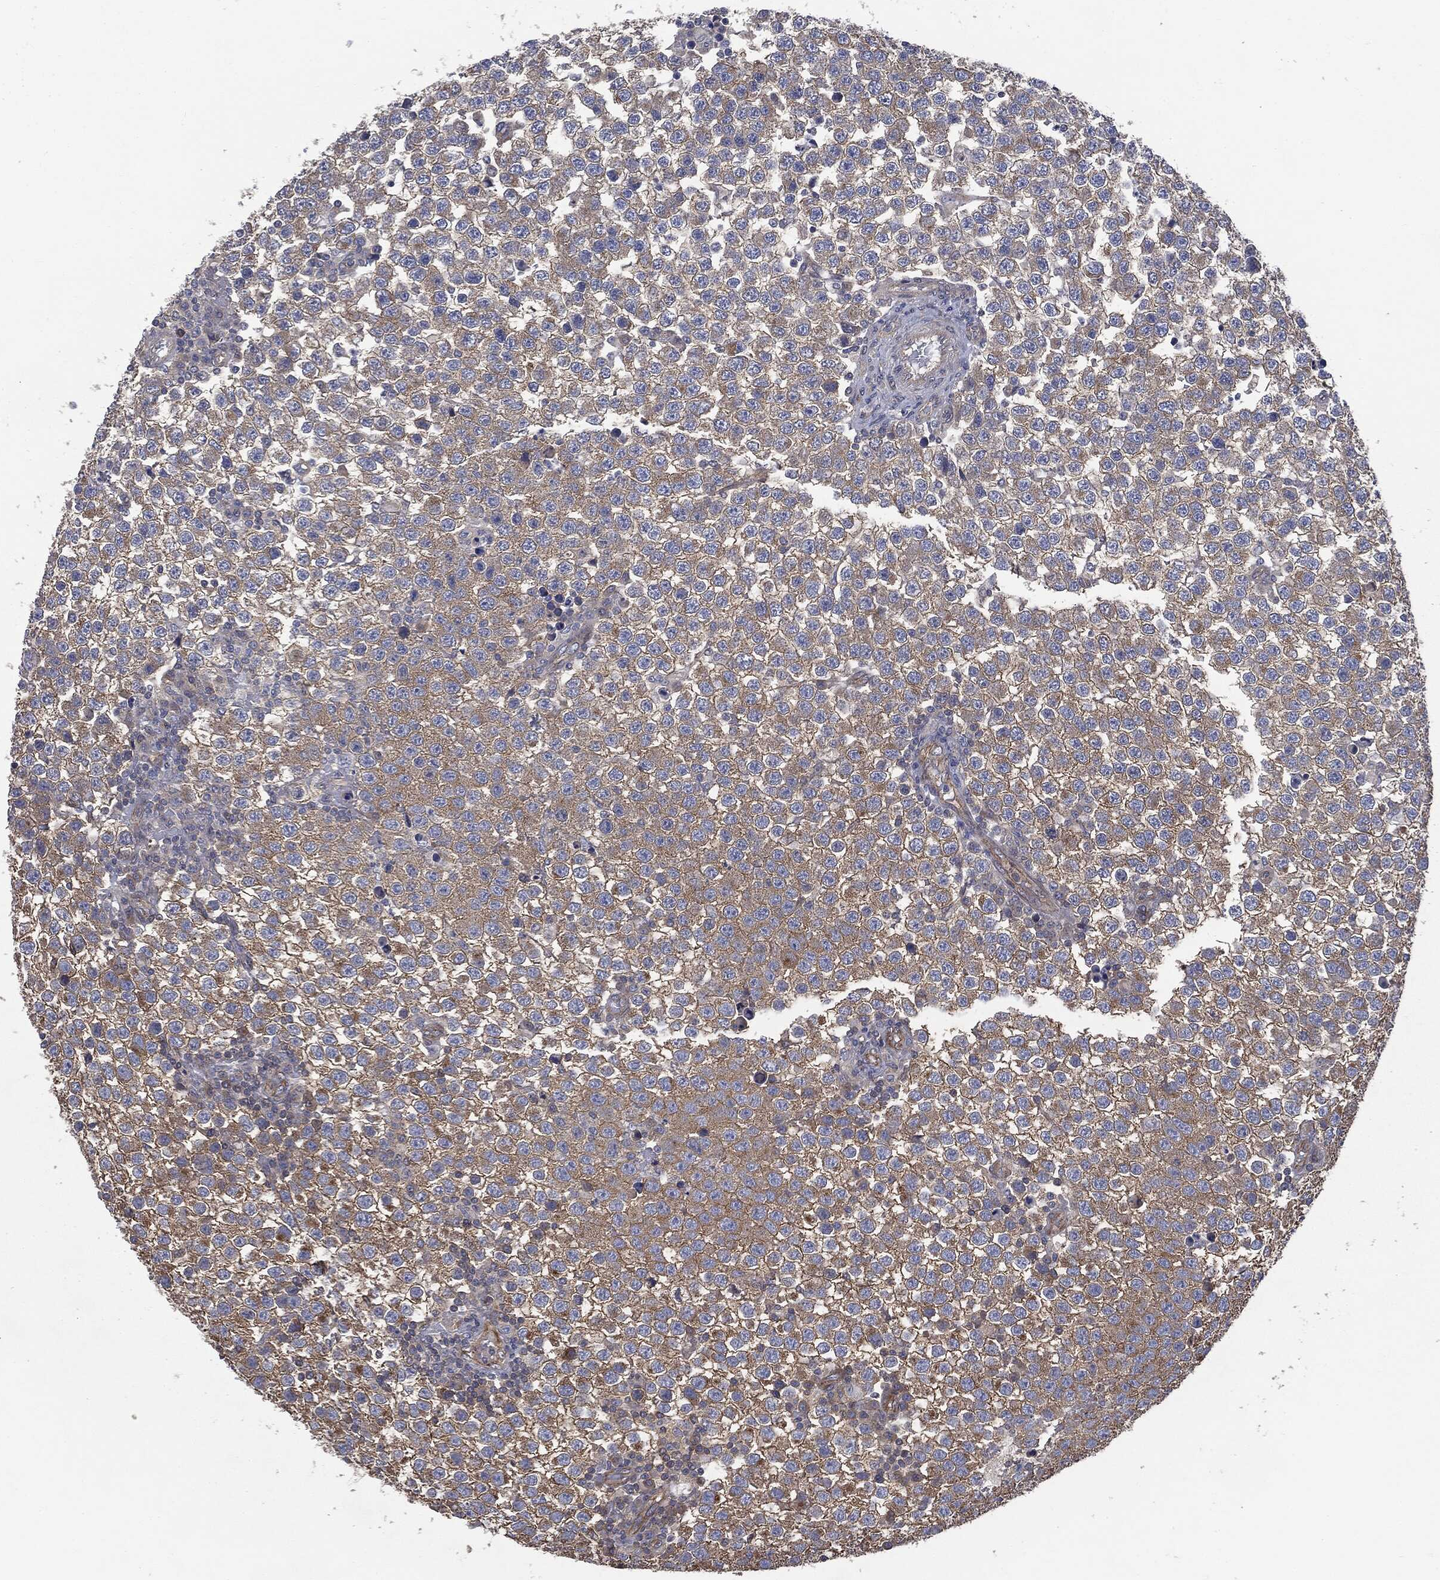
{"staining": {"intensity": "moderate", "quantity": "25%-75%", "location": "cytoplasmic/membranous"}, "tissue": "testis cancer", "cell_type": "Tumor cells", "image_type": "cancer", "snomed": [{"axis": "morphology", "description": "Seminoma, NOS"}, {"axis": "topography", "description": "Testis"}], "caption": "Immunohistochemistry (DAB) staining of human seminoma (testis) demonstrates moderate cytoplasmic/membranous protein positivity in approximately 25%-75% of tumor cells.", "gene": "EPS15L1", "patient": {"sex": "male", "age": 34}}